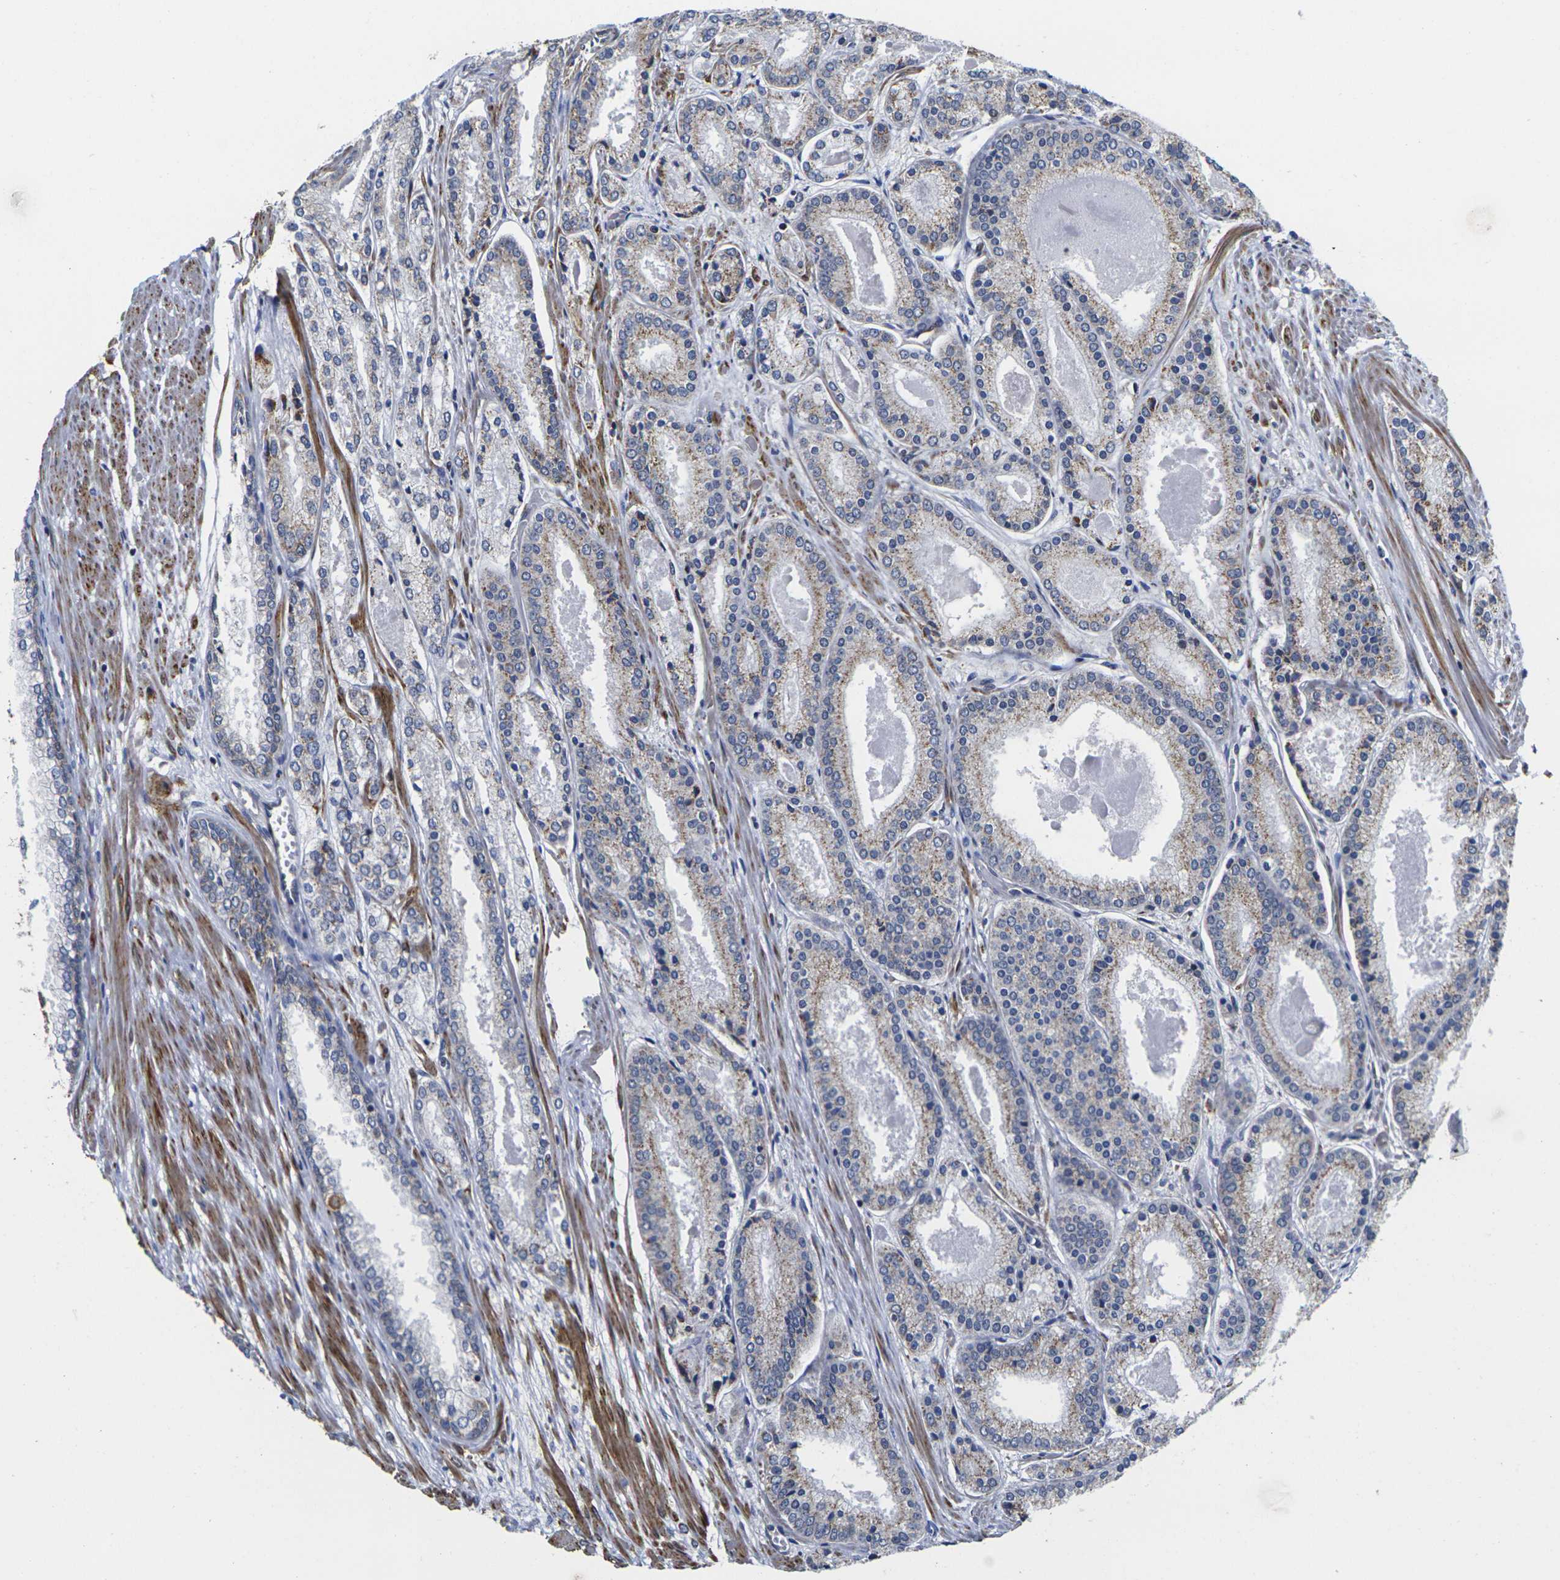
{"staining": {"intensity": "moderate", "quantity": "25%-75%", "location": "cytoplasmic/membranous"}, "tissue": "prostate cancer", "cell_type": "Tumor cells", "image_type": "cancer", "snomed": [{"axis": "morphology", "description": "Adenocarcinoma, Low grade"}, {"axis": "topography", "description": "Prostate"}], "caption": "Moderate cytoplasmic/membranous protein positivity is appreciated in about 25%-75% of tumor cells in low-grade adenocarcinoma (prostate). (Stains: DAB (3,3'-diaminobenzidine) in brown, nuclei in blue, Microscopy: brightfield microscopy at high magnification).", "gene": "P2RY11", "patient": {"sex": "male", "age": 59}}